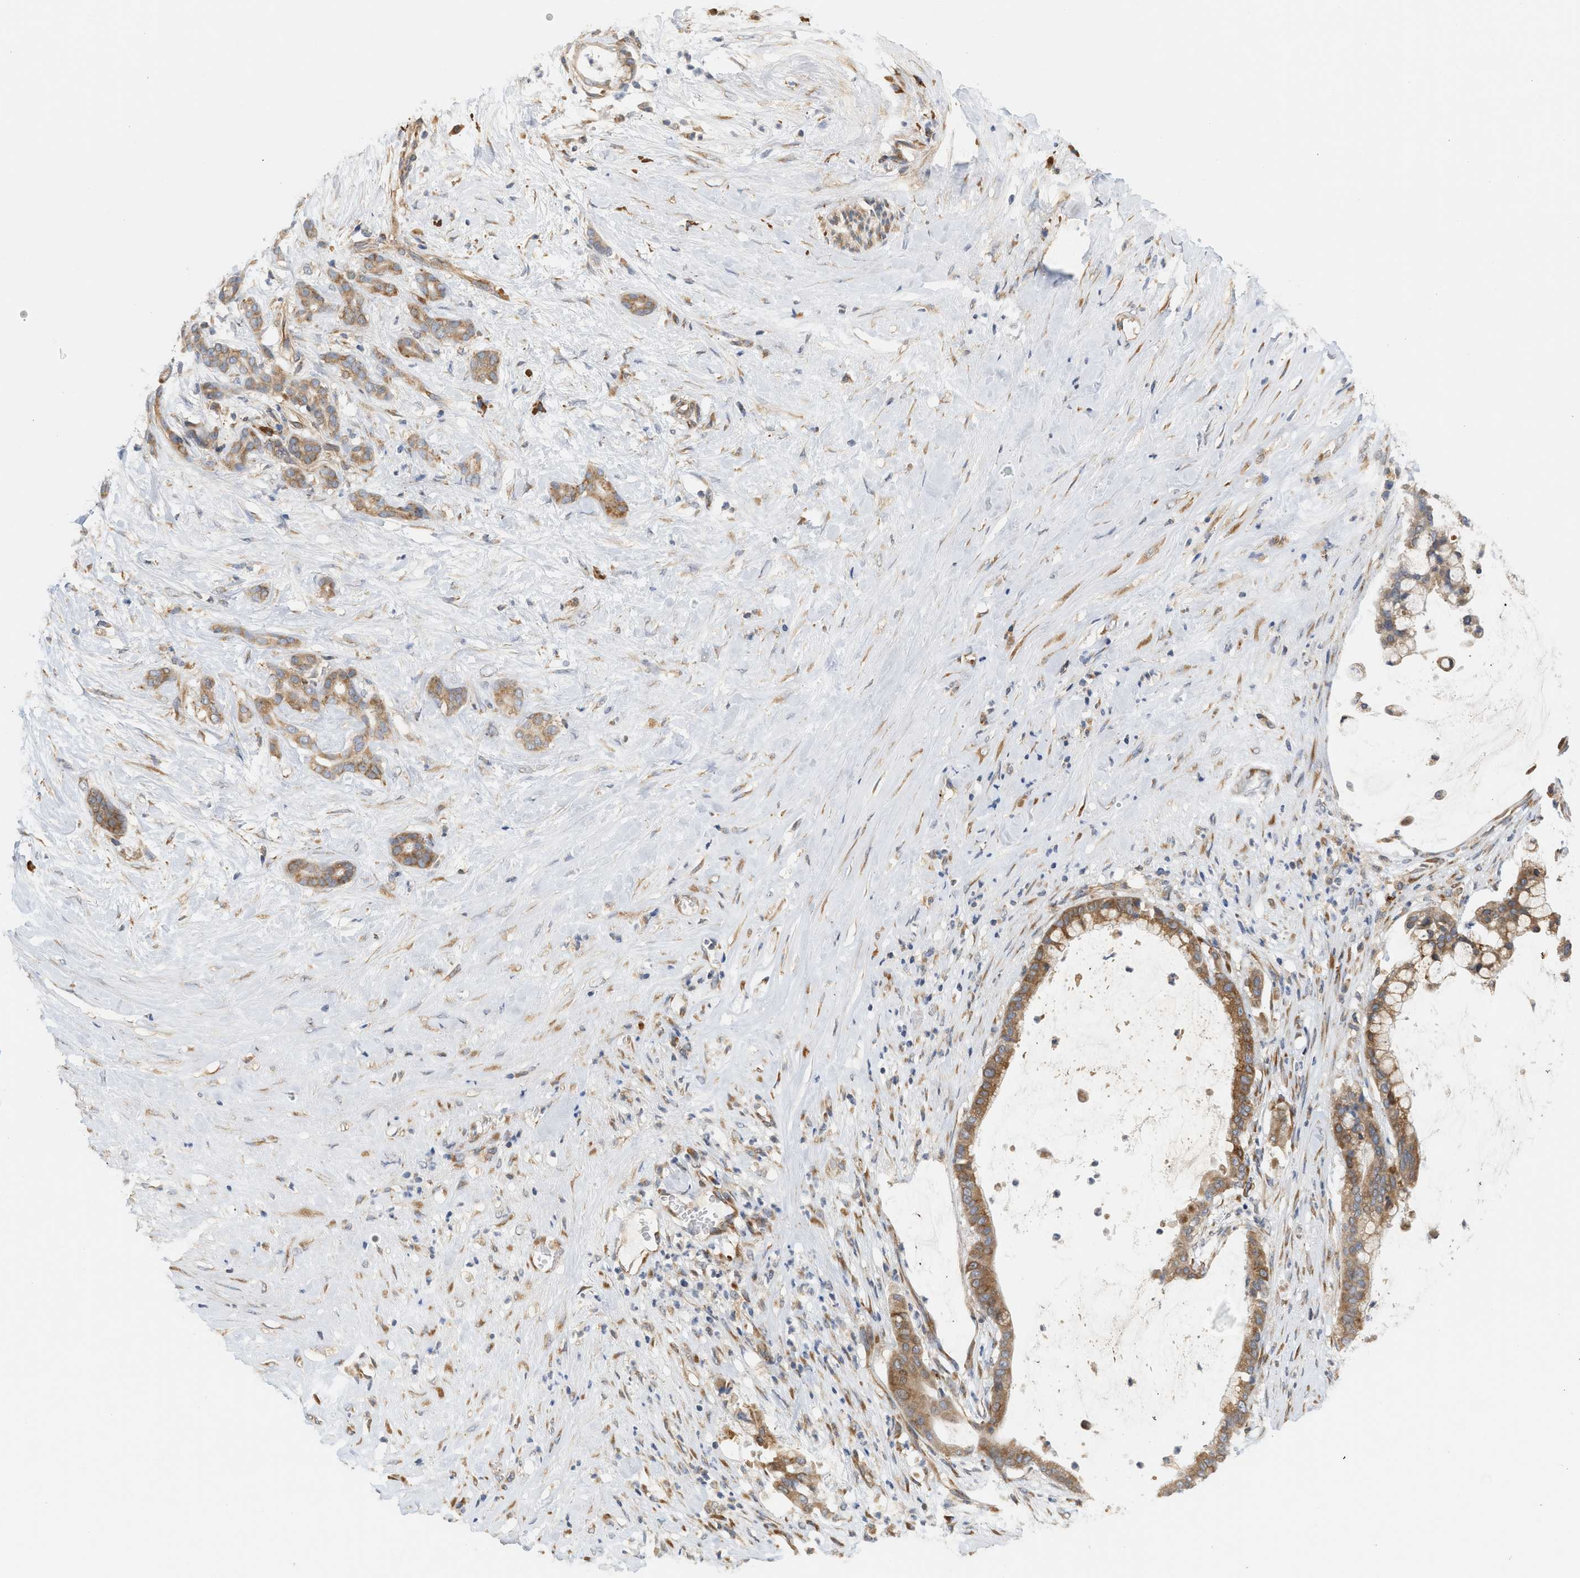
{"staining": {"intensity": "moderate", "quantity": ">75%", "location": "cytoplasmic/membranous"}, "tissue": "pancreatic cancer", "cell_type": "Tumor cells", "image_type": "cancer", "snomed": [{"axis": "morphology", "description": "Adenocarcinoma, NOS"}, {"axis": "topography", "description": "Pancreas"}], "caption": "A photomicrograph of human pancreatic cancer stained for a protein demonstrates moderate cytoplasmic/membranous brown staining in tumor cells.", "gene": "SVOP", "patient": {"sex": "male", "age": 41}}